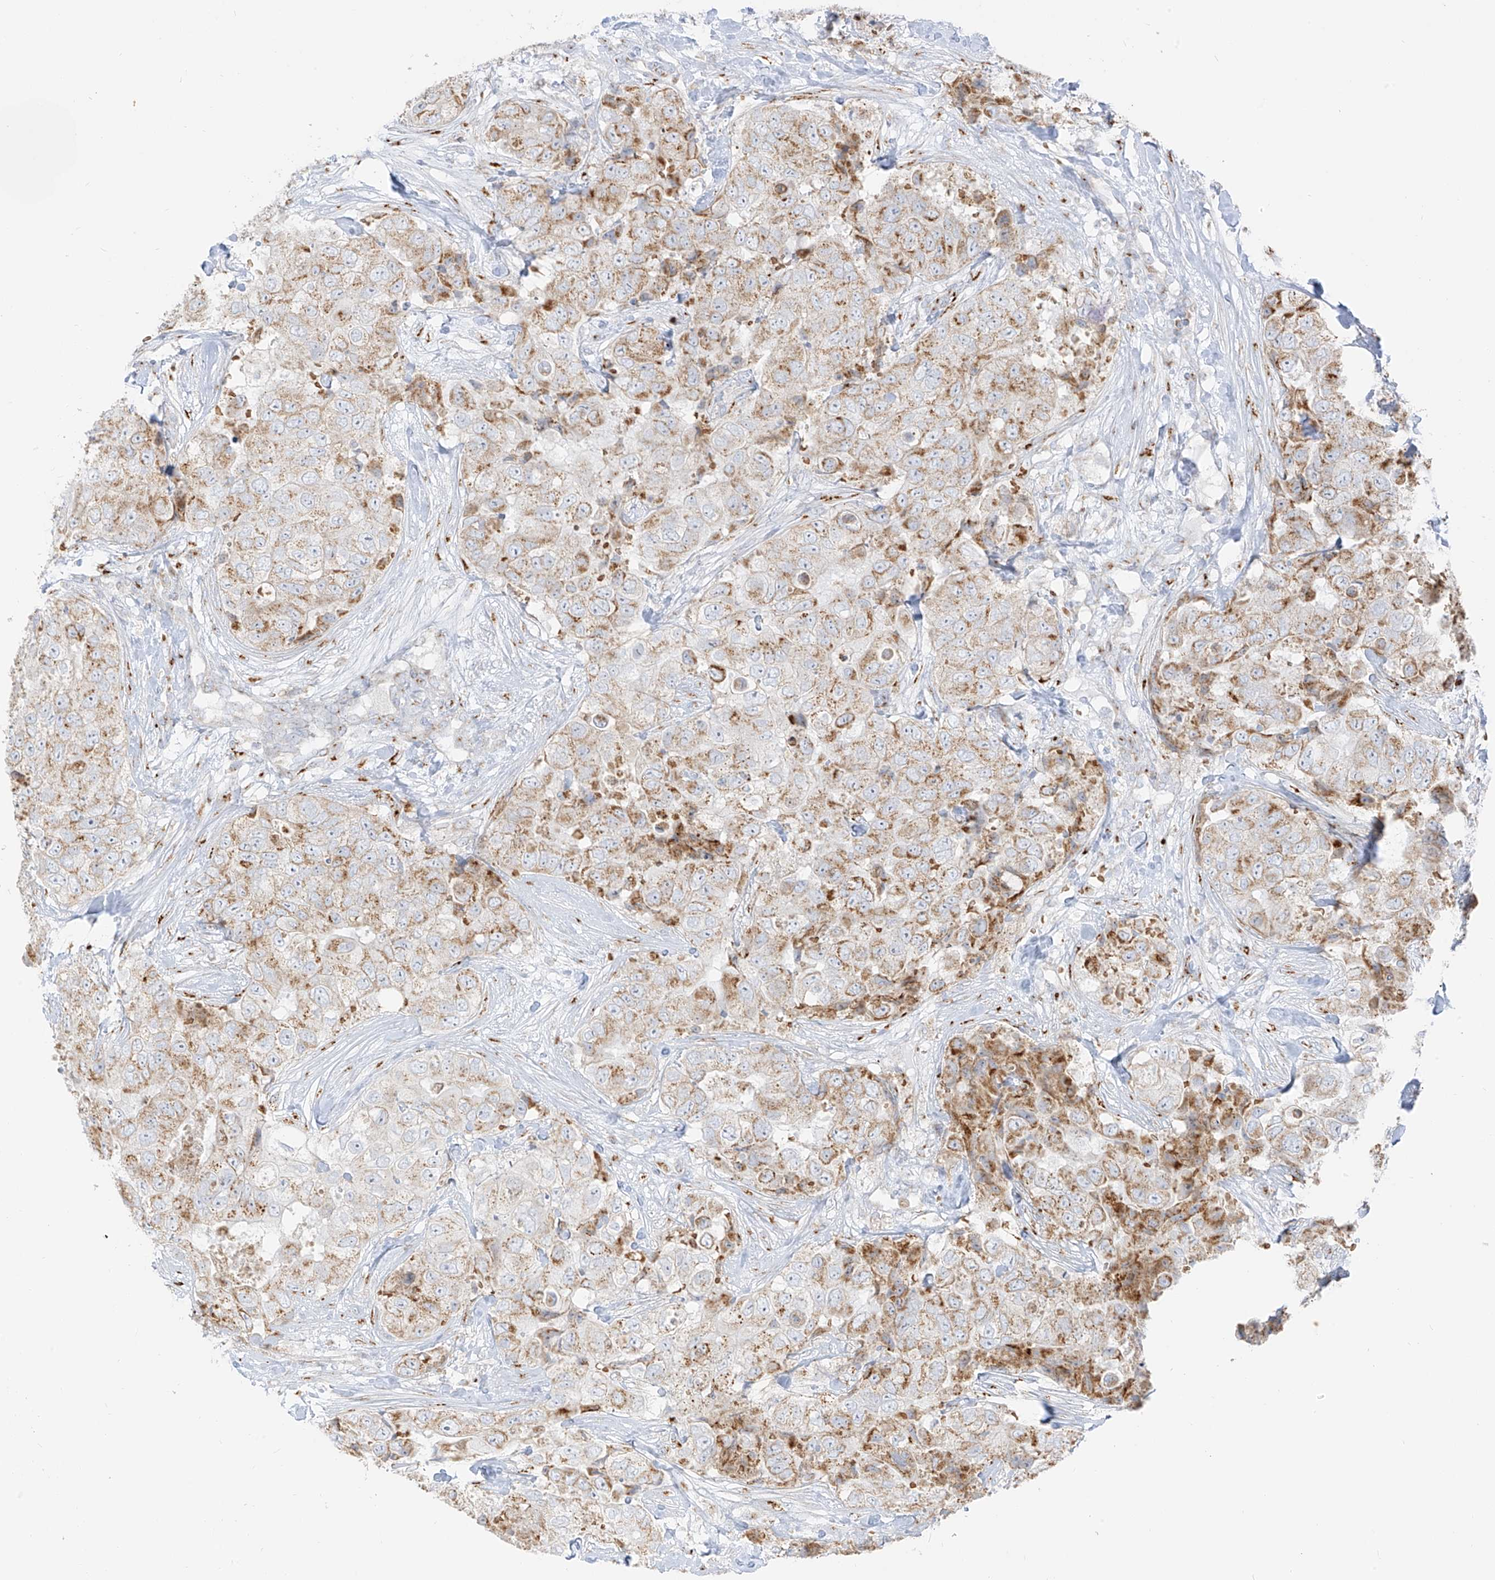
{"staining": {"intensity": "moderate", "quantity": "25%-75%", "location": "cytoplasmic/membranous"}, "tissue": "breast cancer", "cell_type": "Tumor cells", "image_type": "cancer", "snomed": [{"axis": "morphology", "description": "Duct carcinoma"}, {"axis": "topography", "description": "Breast"}], "caption": "DAB (3,3'-diaminobenzidine) immunohistochemical staining of breast intraductal carcinoma demonstrates moderate cytoplasmic/membranous protein expression in approximately 25%-75% of tumor cells.", "gene": "TMEM87B", "patient": {"sex": "female", "age": 62}}